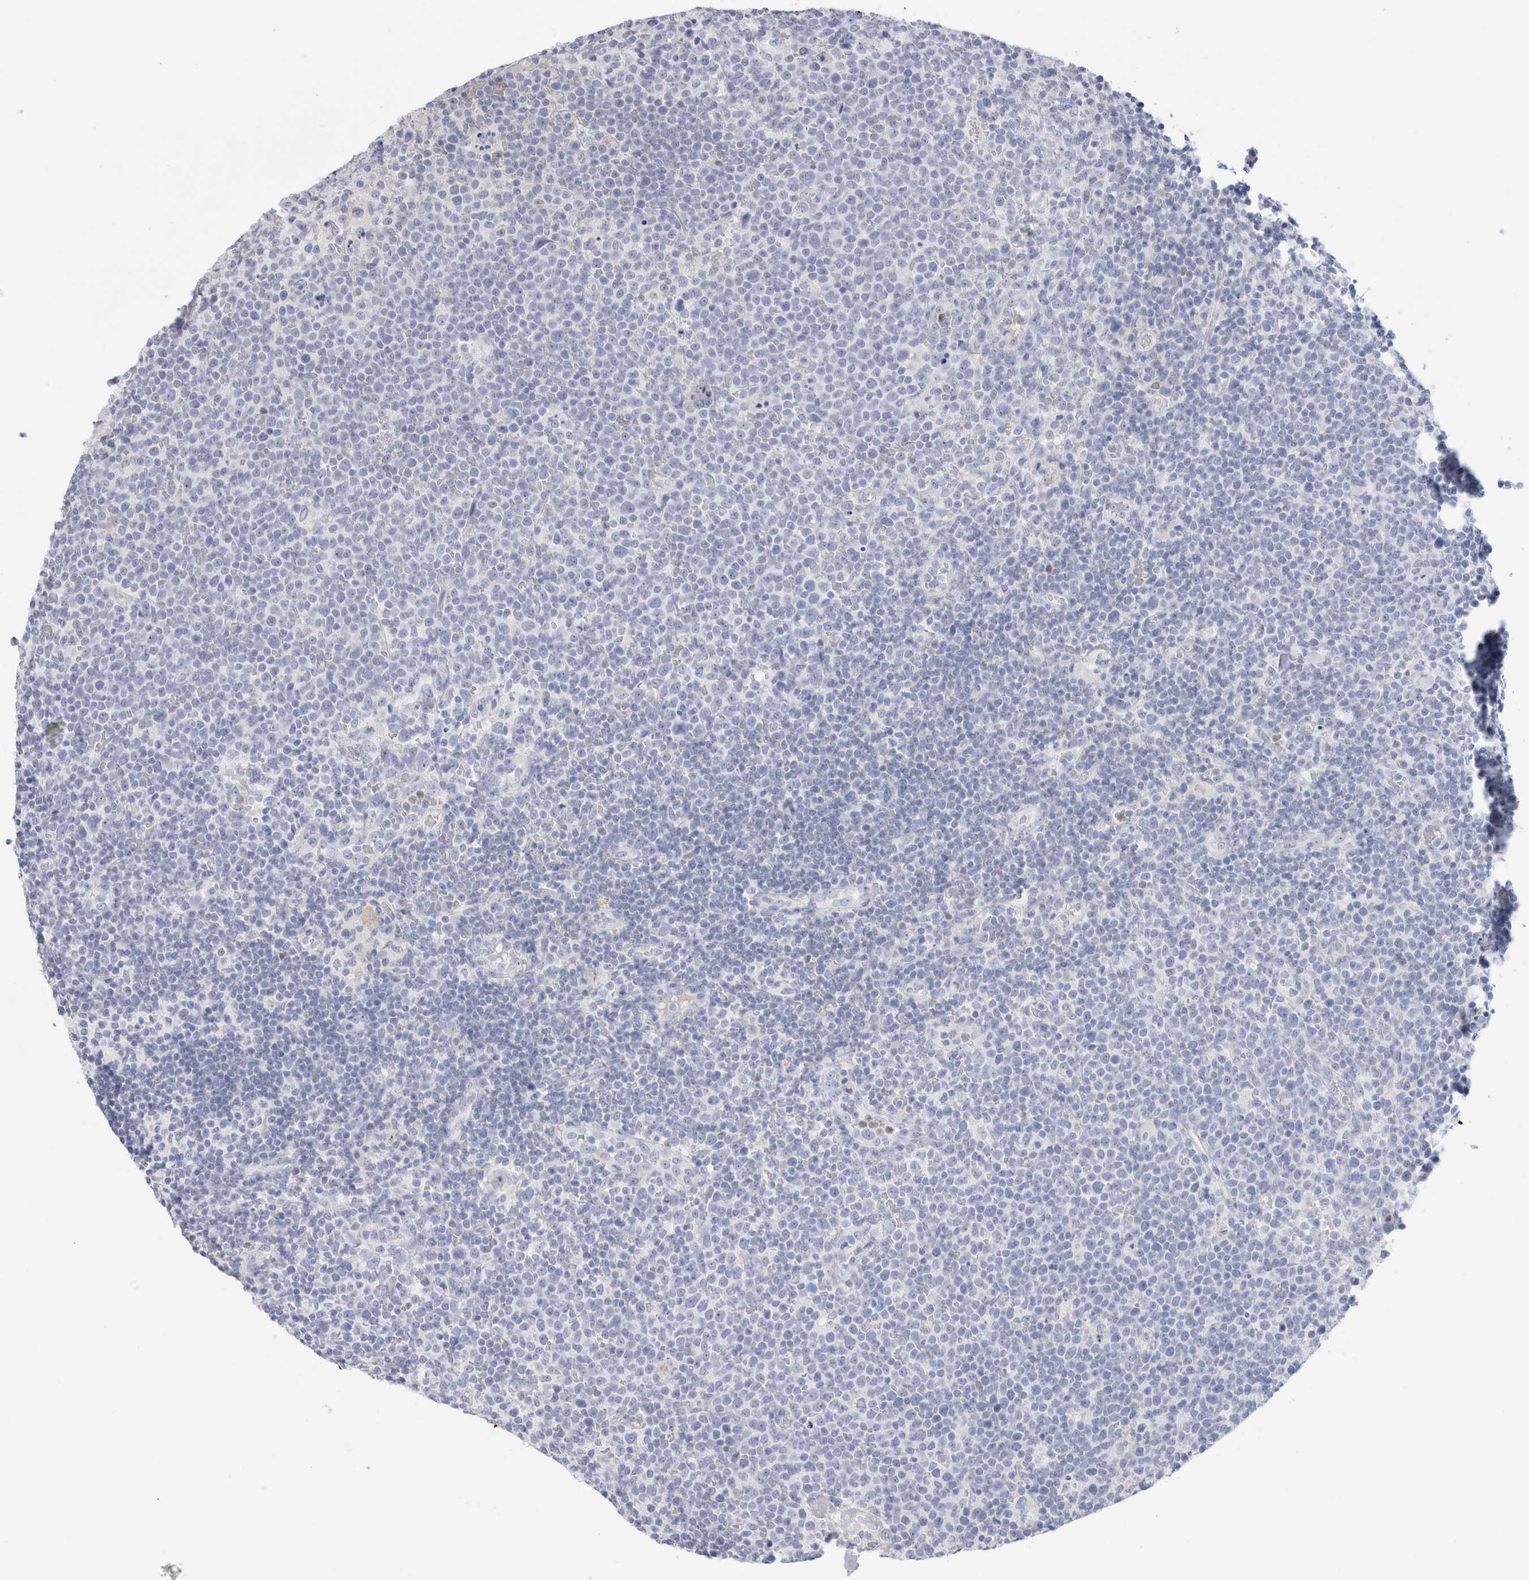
{"staining": {"intensity": "negative", "quantity": "none", "location": "none"}, "tissue": "lymphoma", "cell_type": "Tumor cells", "image_type": "cancer", "snomed": [{"axis": "morphology", "description": "Malignant lymphoma, non-Hodgkin's type, High grade"}, {"axis": "topography", "description": "Lymph node"}], "caption": "There is no significant staining in tumor cells of lymphoma.", "gene": "MUC15", "patient": {"sex": "male", "age": 61}}